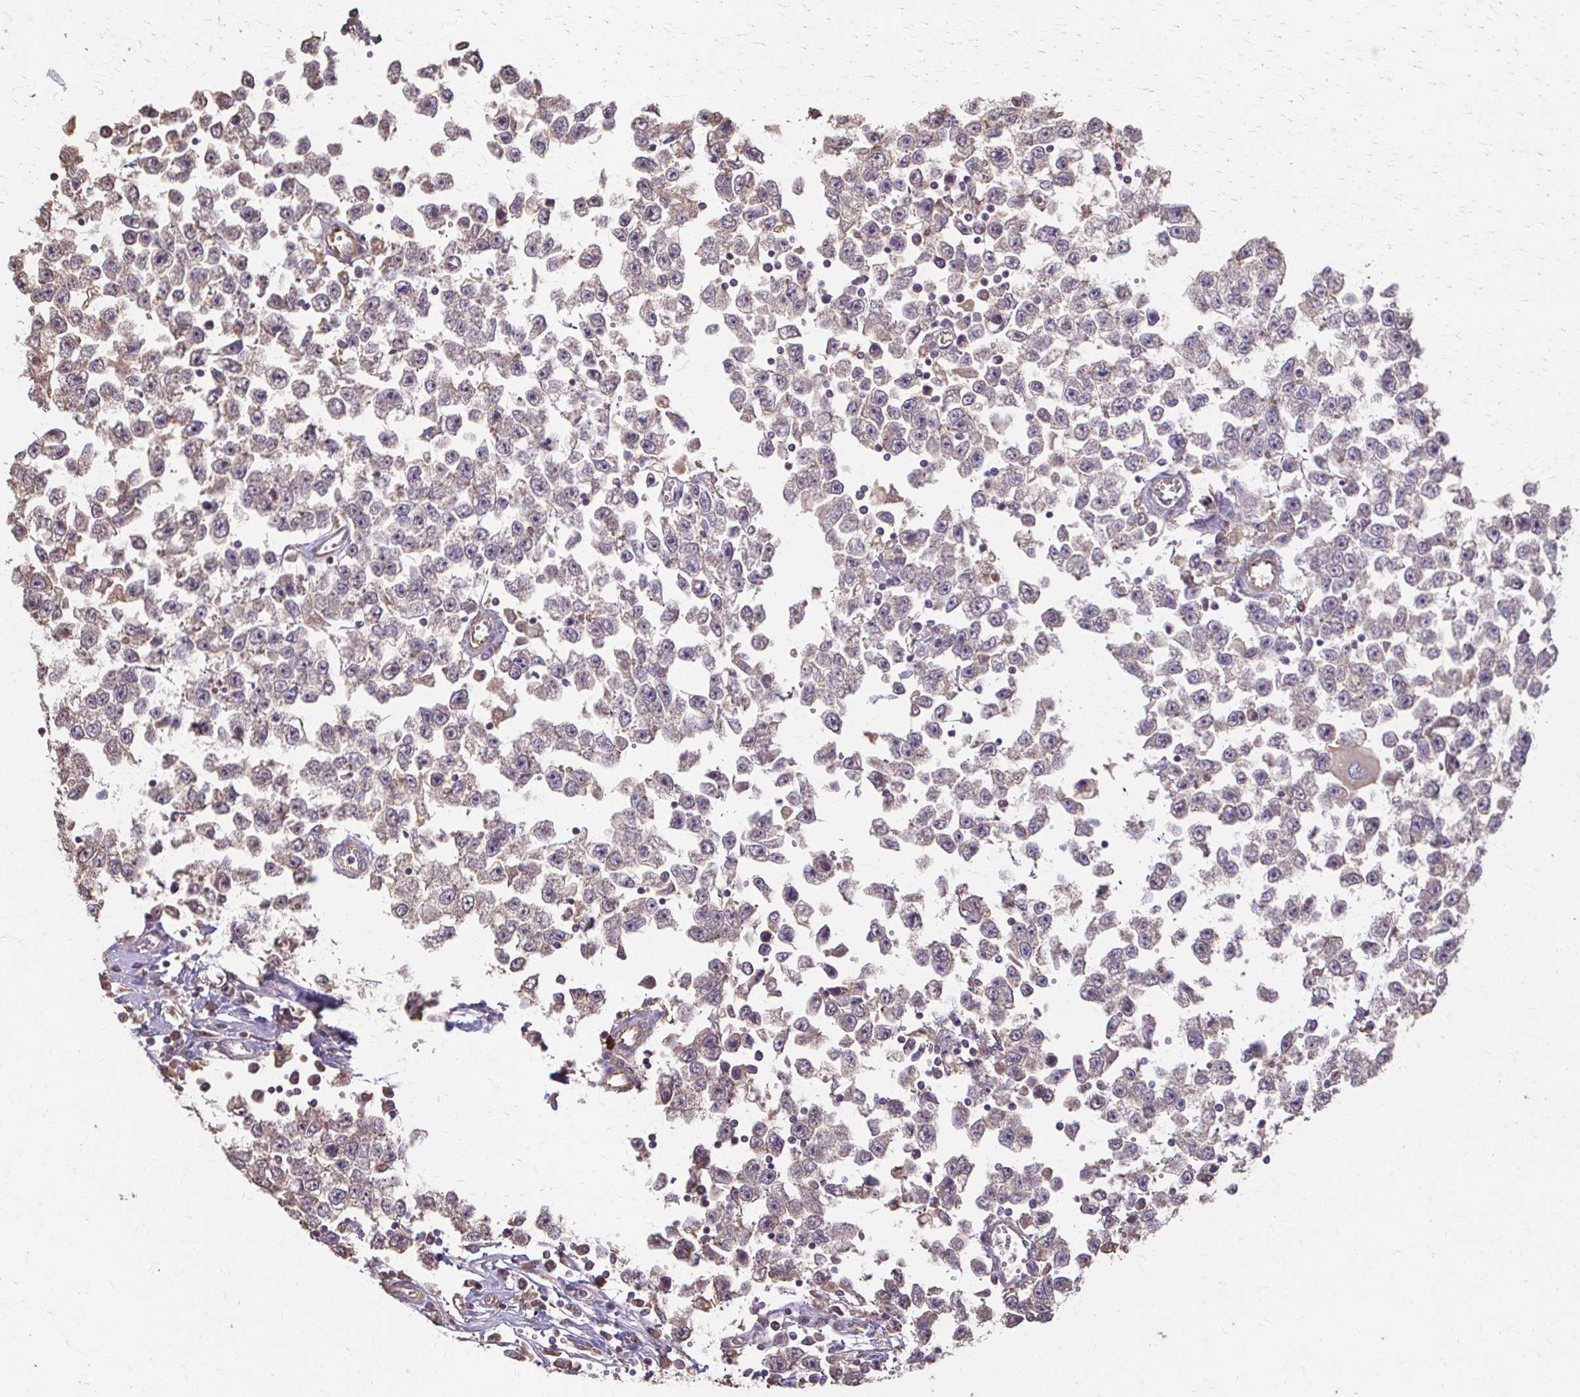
{"staining": {"intensity": "weak", "quantity": ">75%", "location": "cytoplasmic/membranous"}, "tissue": "testis cancer", "cell_type": "Tumor cells", "image_type": "cancer", "snomed": [{"axis": "morphology", "description": "Seminoma, NOS"}, {"axis": "topography", "description": "Testis"}], "caption": "Human testis cancer stained with a brown dye displays weak cytoplasmic/membranous positive expression in about >75% of tumor cells.", "gene": "IL18BP", "patient": {"sex": "male", "age": 34}}